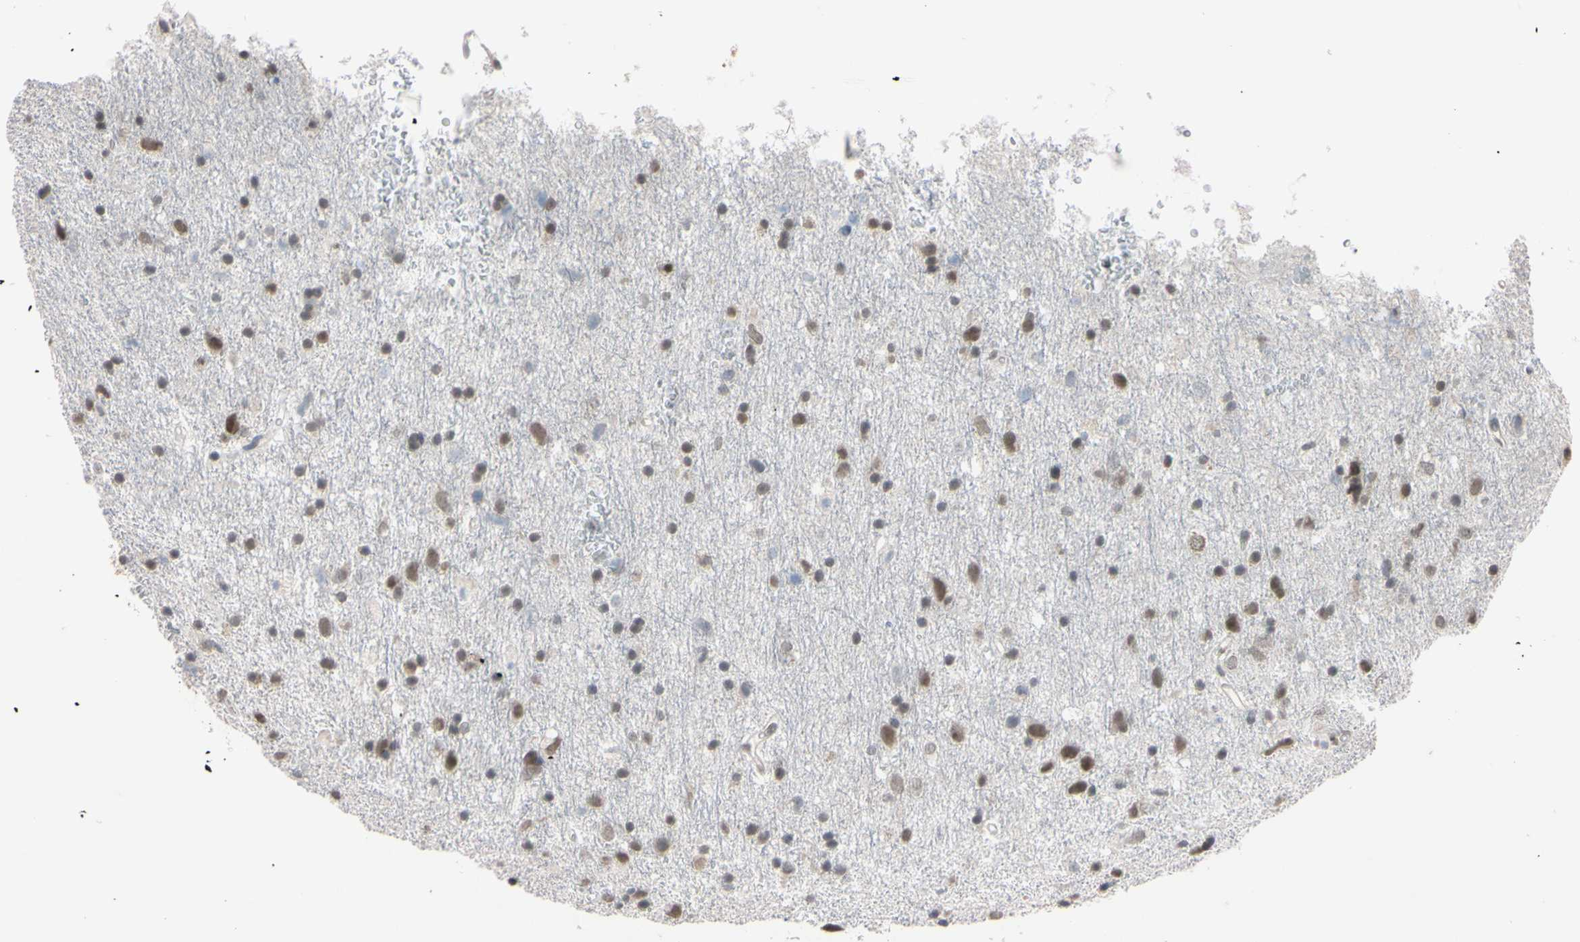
{"staining": {"intensity": "moderate", "quantity": "<25%", "location": "nuclear"}, "tissue": "glioma", "cell_type": "Tumor cells", "image_type": "cancer", "snomed": [{"axis": "morphology", "description": "Glioma, malignant, Low grade"}, {"axis": "topography", "description": "Brain"}], "caption": "Malignant glioma (low-grade) stained with a brown dye reveals moderate nuclear positive staining in approximately <25% of tumor cells.", "gene": "UBE2I", "patient": {"sex": "male", "age": 77}}